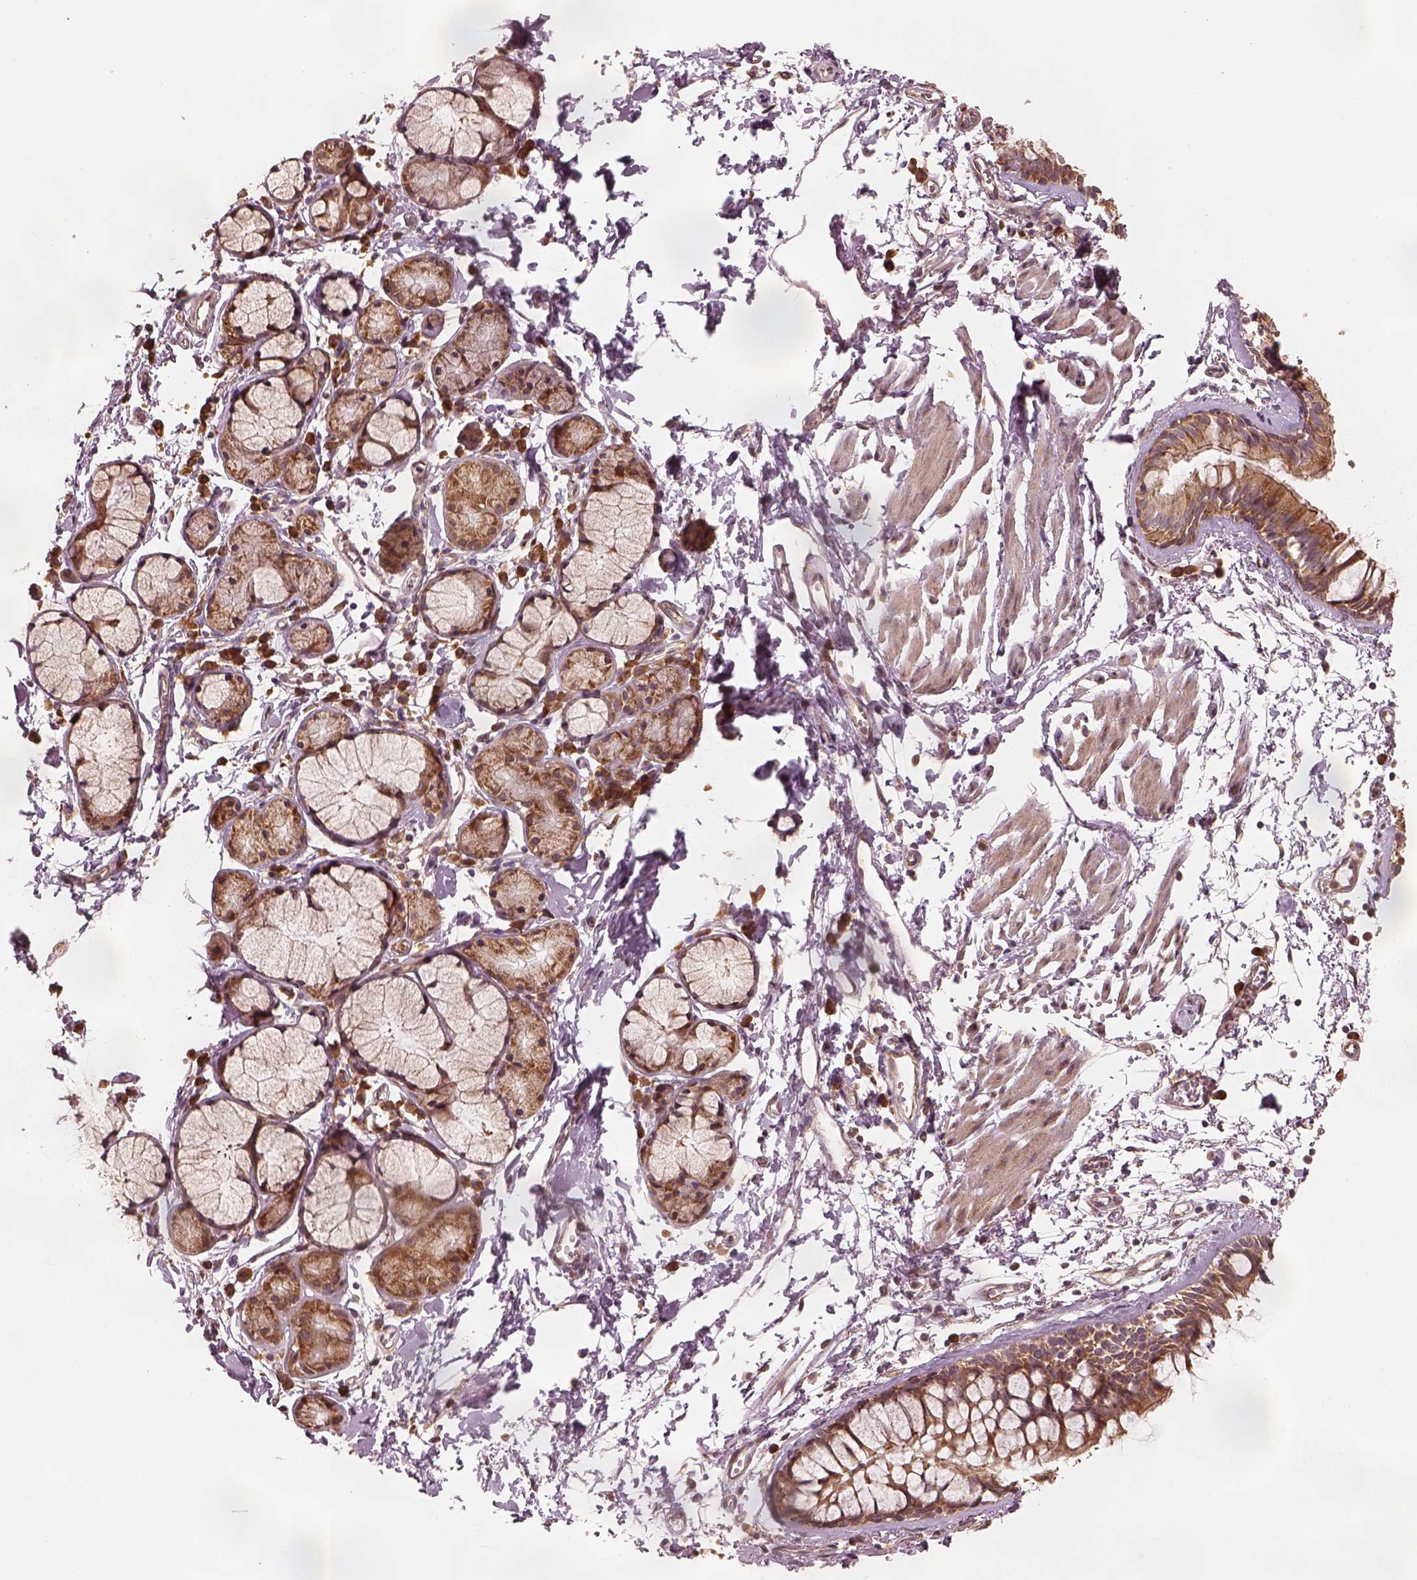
{"staining": {"intensity": "moderate", "quantity": ">75%", "location": "cytoplasmic/membranous"}, "tissue": "bronchus", "cell_type": "Respiratory epithelial cells", "image_type": "normal", "snomed": [{"axis": "morphology", "description": "Normal tissue, NOS"}, {"axis": "topography", "description": "Cartilage tissue"}, {"axis": "topography", "description": "Bronchus"}], "caption": "Bronchus stained with DAB immunohistochemistry displays medium levels of moderate cytoplasmic/membranous positivity in about >75% of respiratory epithelial cells.", "gene": "RPS5", "patient": {"sex": "female", "age": 59}}